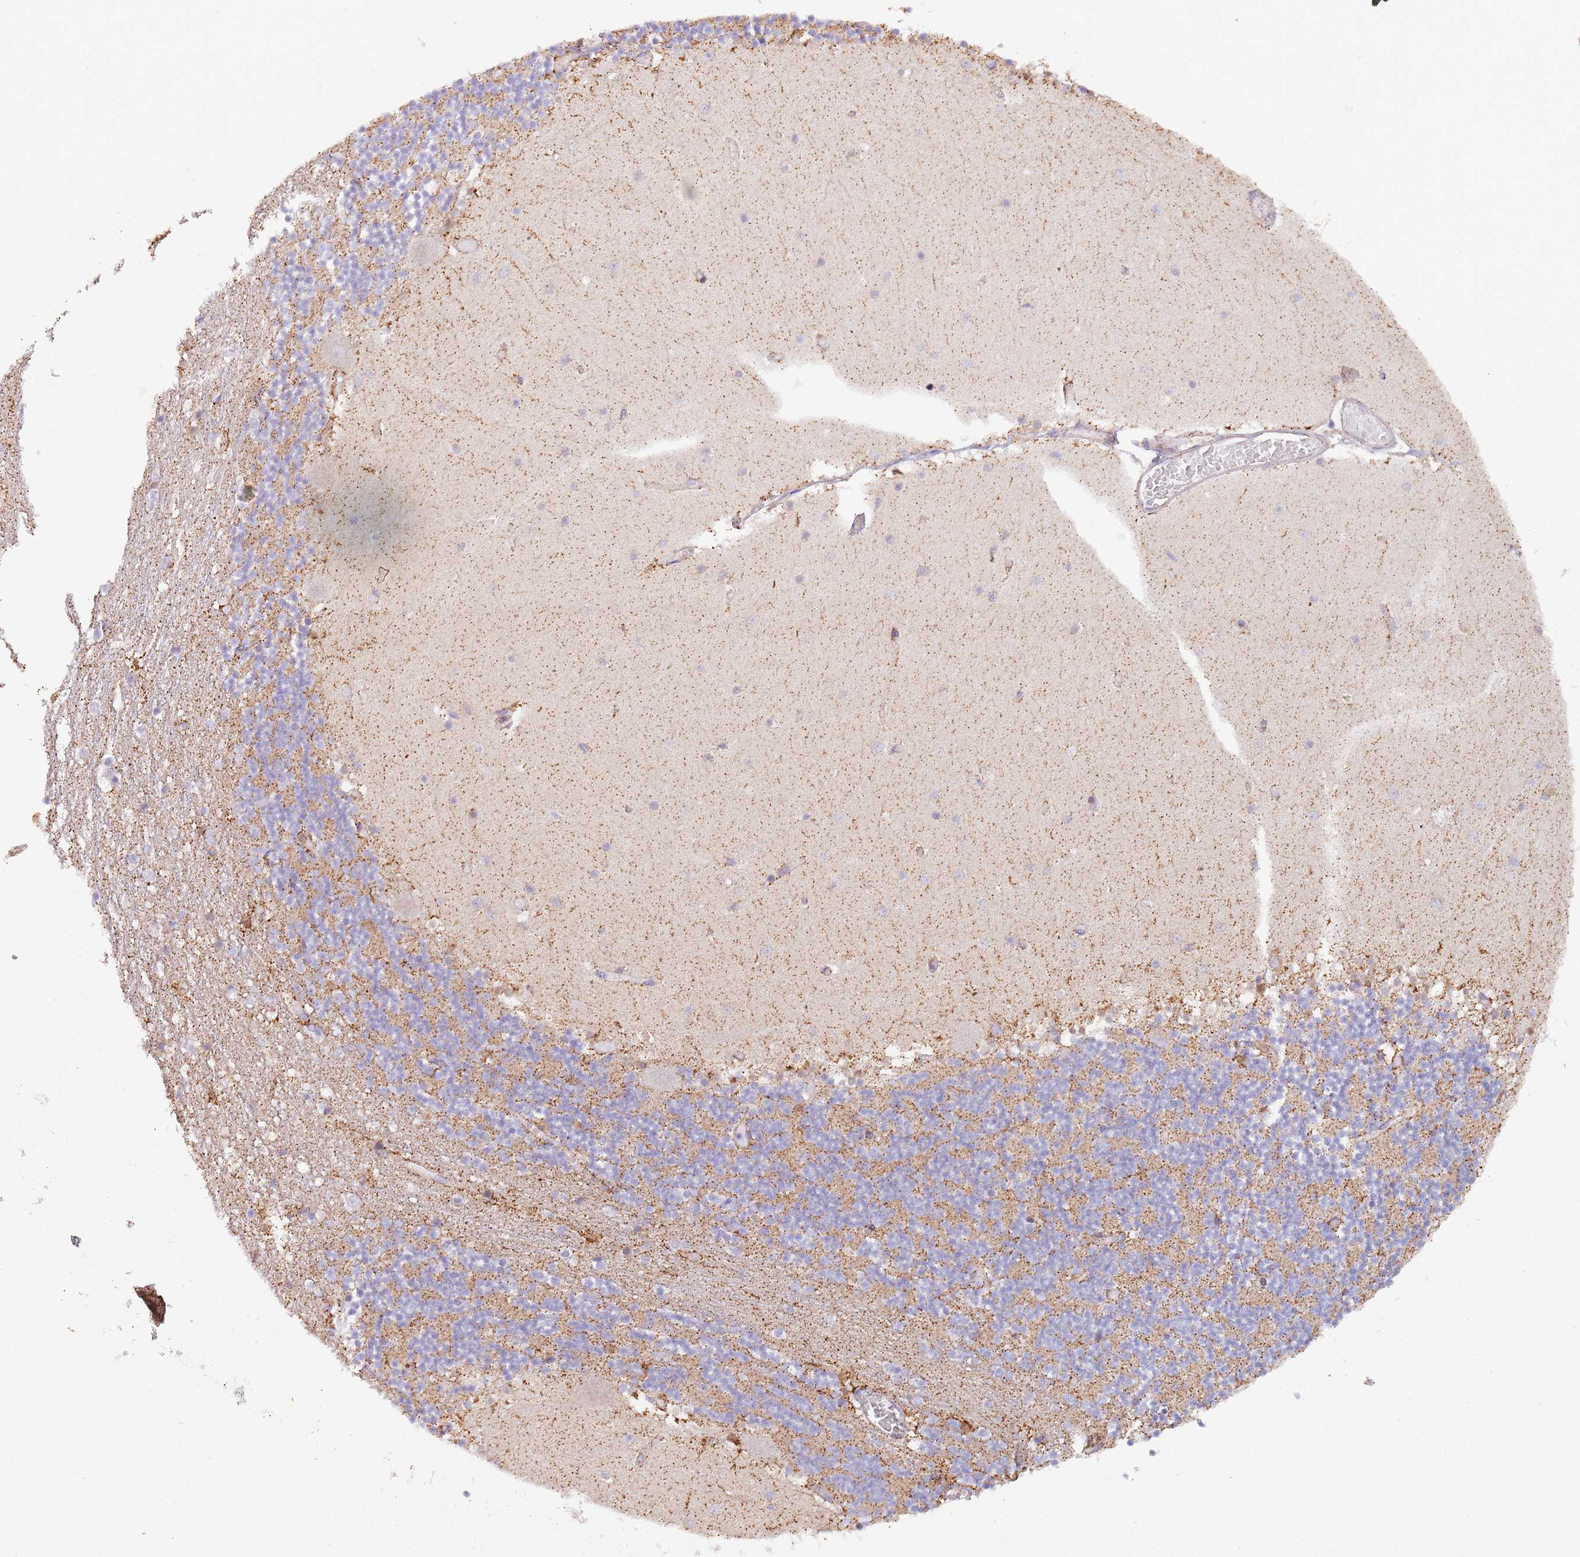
{"staining": {"intensity": "moderate", "quantity": "25%-75%", "location": "cytoplasmic/membranous"}, "tissue": "cerebellum", "cell_type": "Cells in granular layer", "image_type": "normal", "snomed": [{"axis": "morphology", "description": "Normal tissue, NOS"}, {"axis": "topography", "description": "Cerebellum"}], "caption": "Cerebellum stained with immunohistochemistry shows moderate cytoplasmic/membranous expression in approximately 25%-75% of cells in granular layer.", "gene": "DOCK6", "patient": {"sex": "female", "age": 28}}